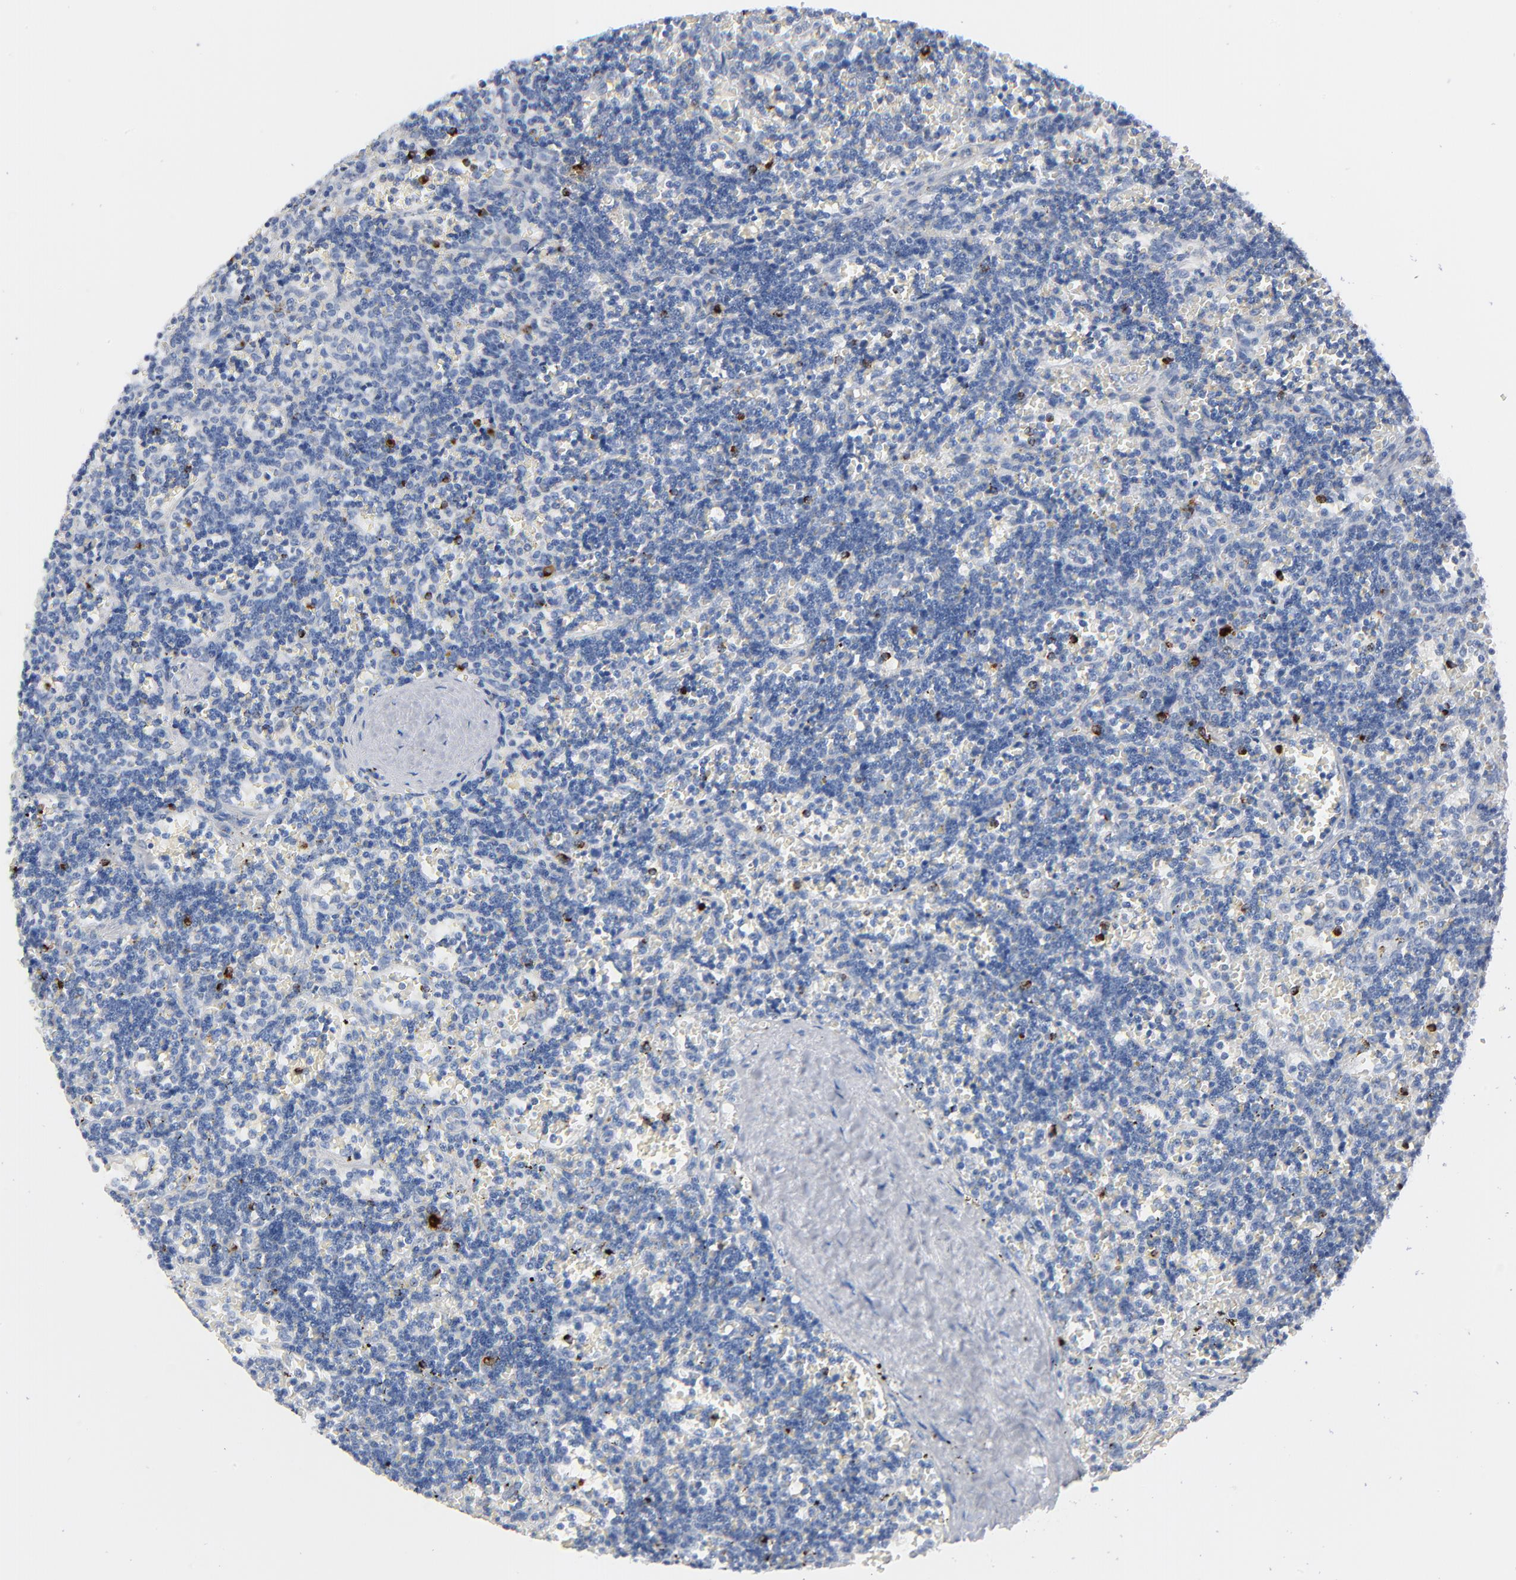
{"staining": {"intensity": "negative", "quantity": "none", "location": "none"}, "tissue": "lymphoma", "cell_type": "Tumor cells", "image_type": "cancer", "snomed": [{"axis": "morphology", "description": "Malignant lymphoma, non-Hodgkin's type, Low grade"}, {"axis": "topography", "description": "Lymph node"}], "caption": "DAB immunohistochemical staining of lymphoma displays no significant positivity in tumor cells. (IHC, brightfield microscopy, high magnification).", "gene": "GZMB", "patient": {"sex": "female", "age": 76}}